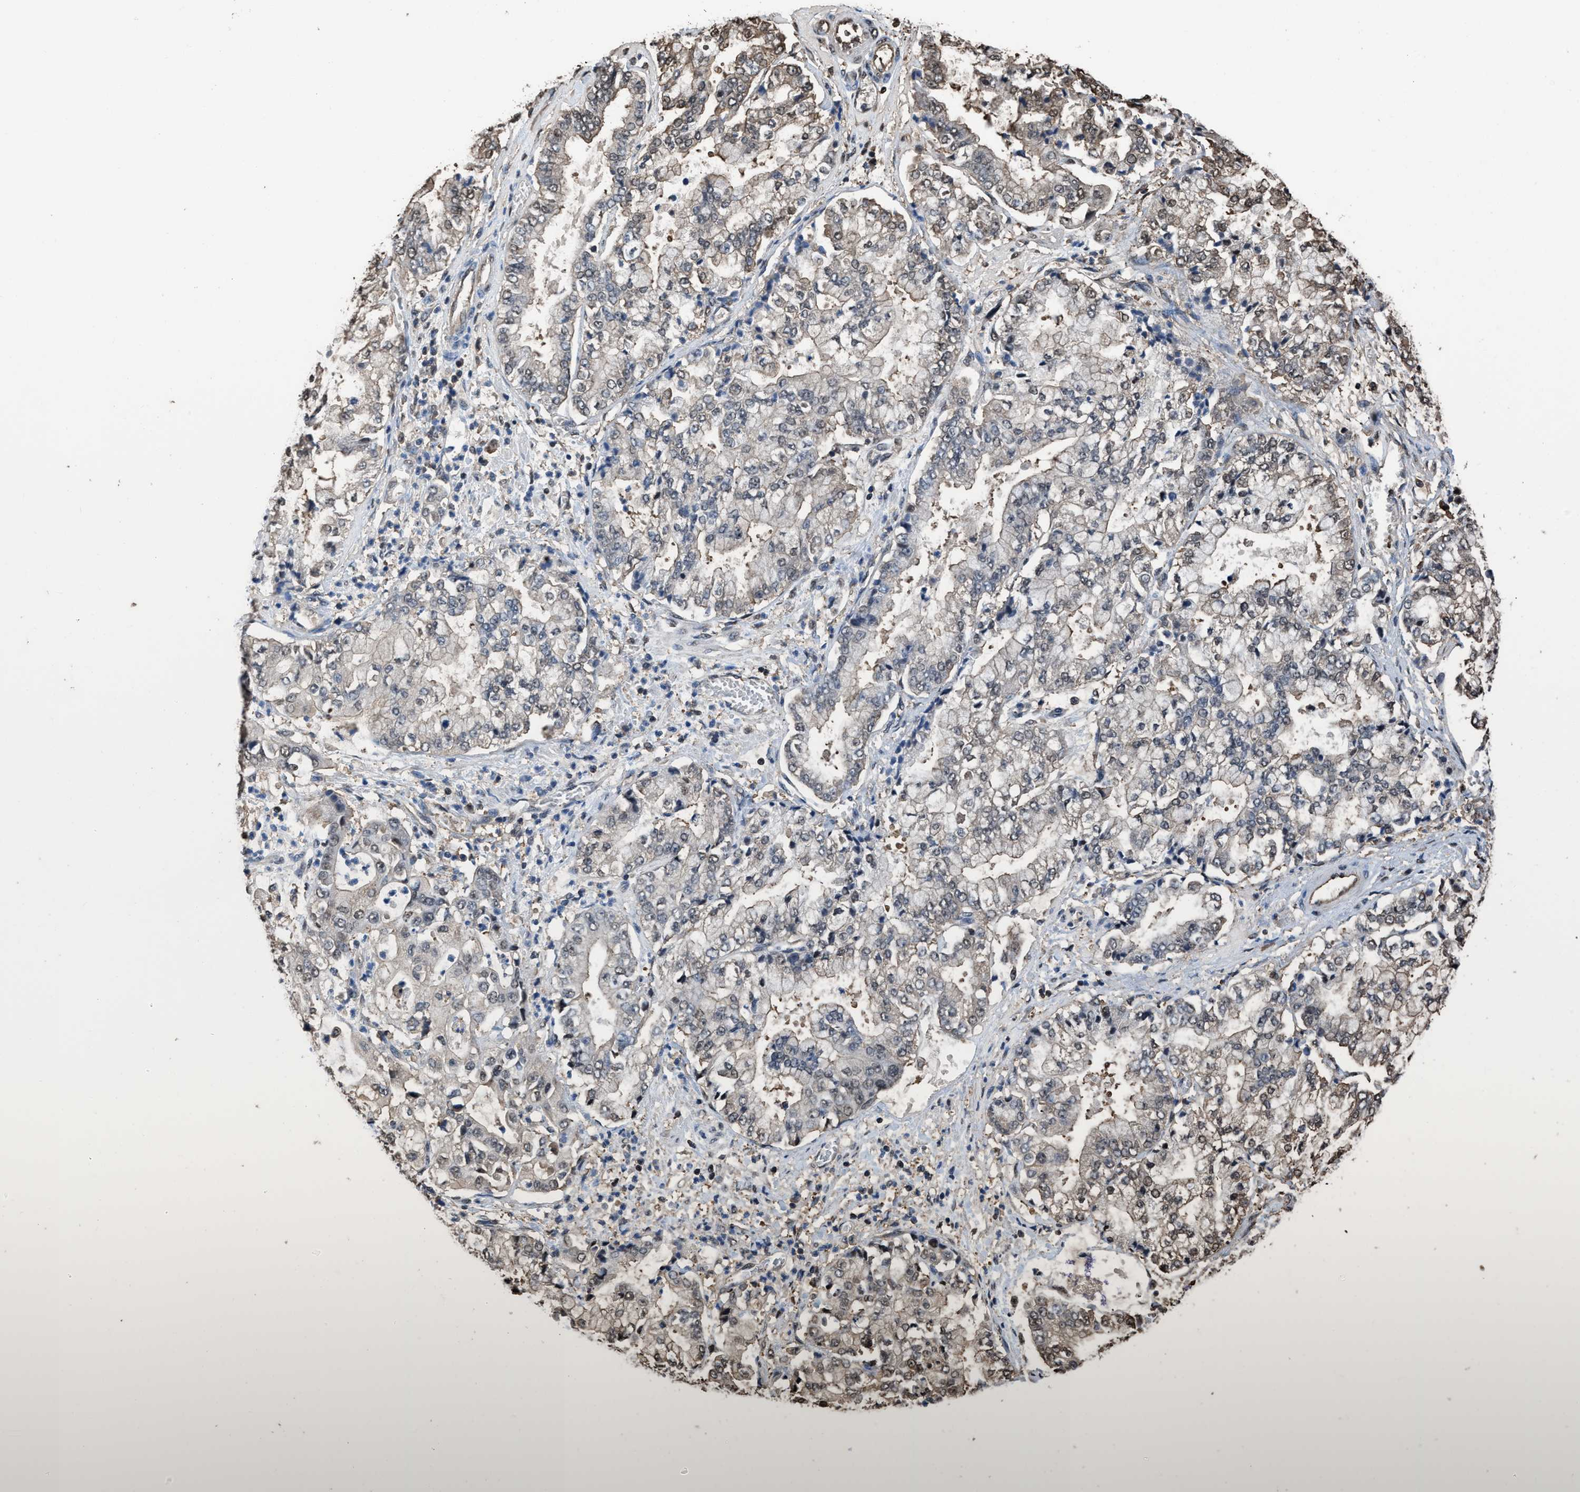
{"staining": {"intensity": "moderate", "quantity": "<25%", "location": "nuclear"}, "tissue": "stomach cancer", "cell_type": "Tumor cells", "image_type": "cancer", "snomed": [{"axis": "morphology", "description": "Adenocarcinoma, NOS"}, {"axis": "topography", "description": "Stomach"}], "caption": "This image demonstrates immunohistochemistry (IHC) staining of adenocarcinoma (stomach), with low moderate nuclear expression in about <25% of tumor cells.", "gene": "FNTA", "patient": {"sex": "male", "age": 76}}